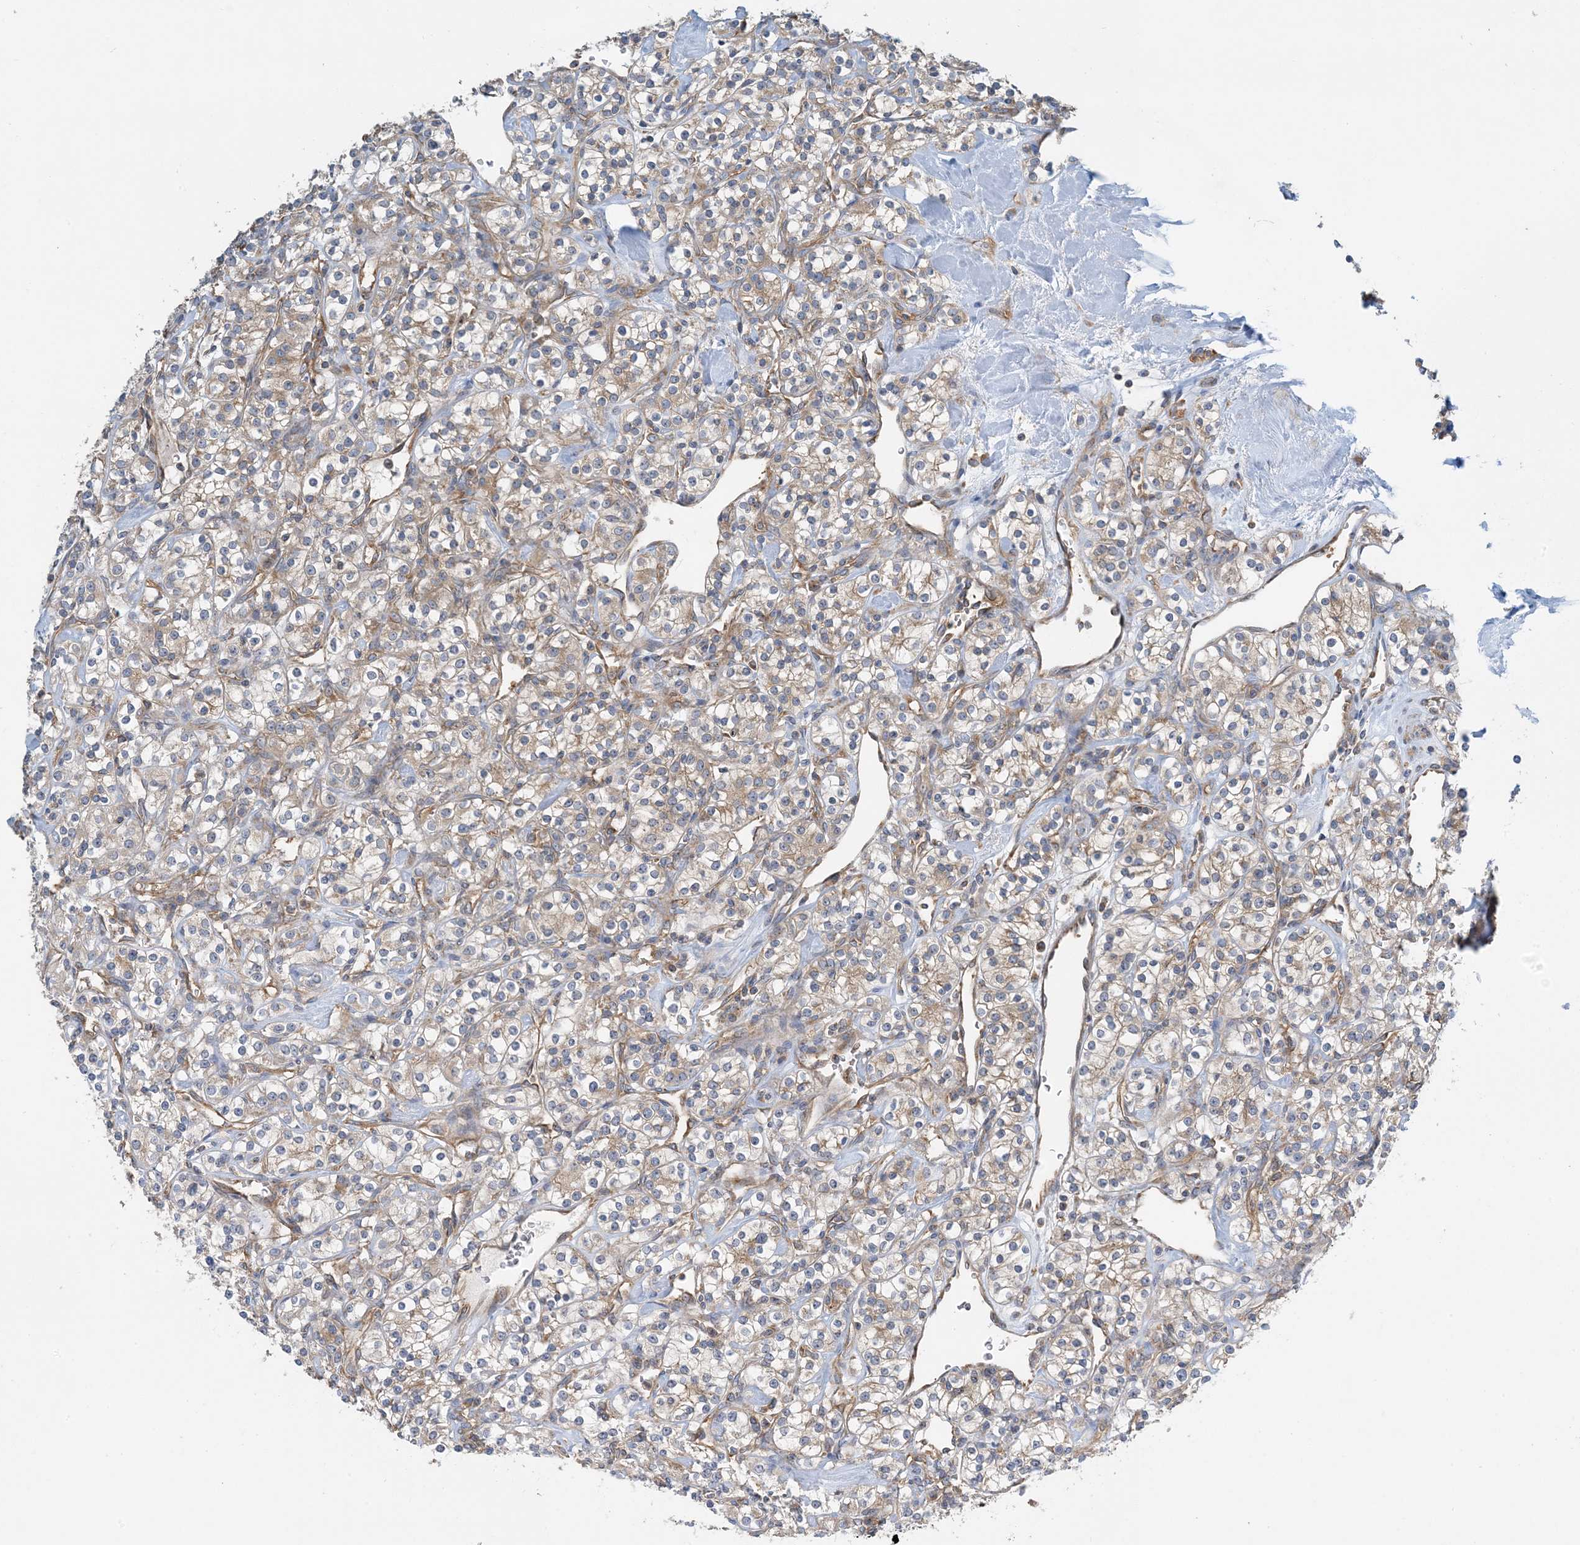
{"staining": {"intensity": "weak", "quantity": ">75%", "location": "cytoplasmic/membranous"}, "tissue": "renal cancer", "cell_type": "Tumor cells", "image_type": "cancer", "snomed": [{"axis": "morphology", "description": "Adenocarcinoma, NOS"}, {"axis": "topography", "description": "Kidney"}], "caption": "Weak cytoplasmic/membranous protein positivity is identified in about >75% of tumor cells in adenocarcinoma (renal). The protein of interest is shown in brown color, while the nuclei are stained blue.", "gene": "SIDT1", "patient": {"sex": "male", "age": 77}}